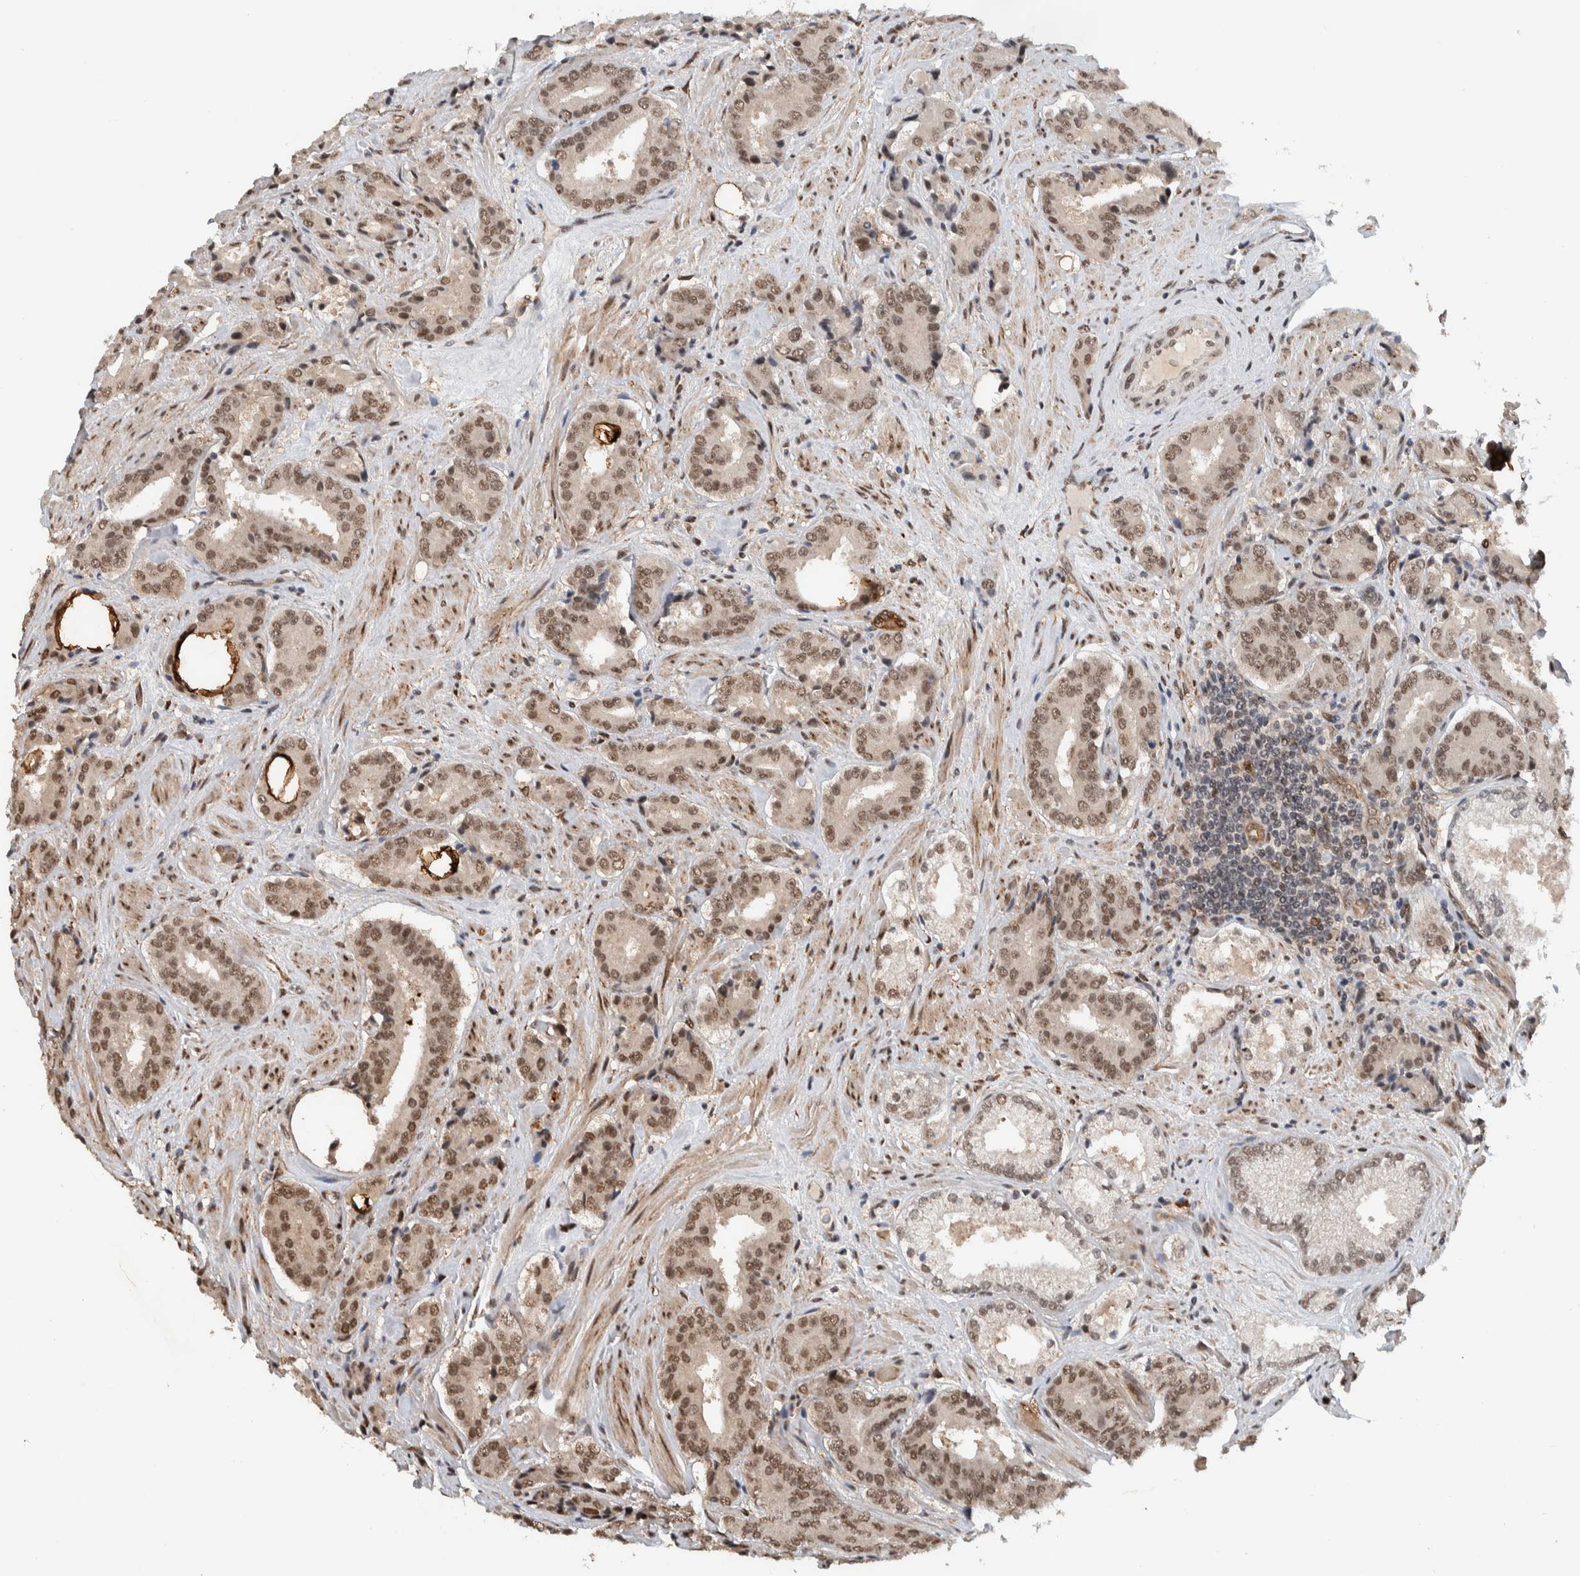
{"staining": {"intensity": "moderate", "quantity": ">75%", "location": "nuclear"}, "tissue": "prostate cancer", "cell_type": "Tumor cells", "image_type": "cancer", "snomed": [{"axis": "morphology", "description": "Adenocarcinoma, High grade"}, {"axis": "topography", "description": "Prostate"}], "caption": "Protein positivity by IHC exhibits moderate nuclear staining in approximately >75% of tumor cells in prostate cancer (high-grade adenocarcinoma).", "gene": "TNRC18", "patient": {"sex": "male", "age": 71}}